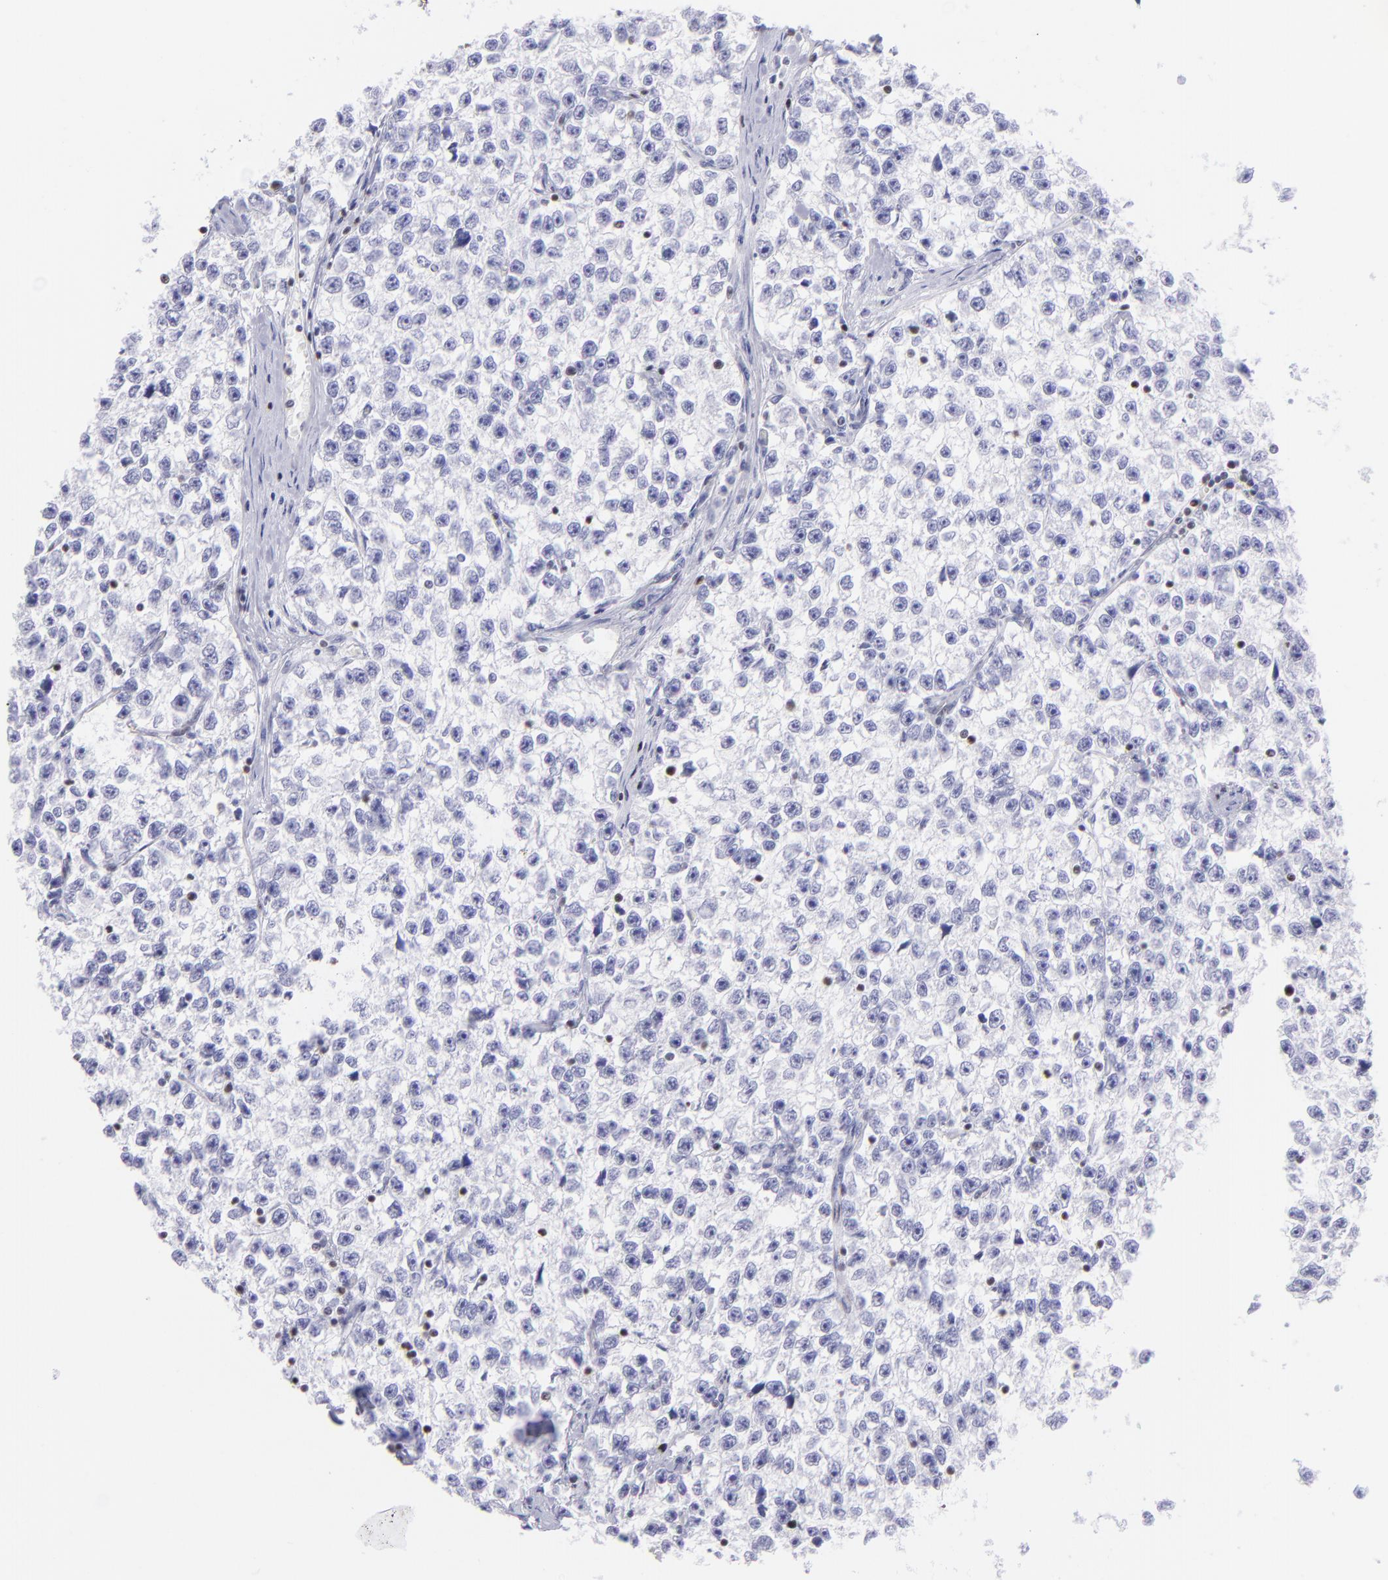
{"staining": {"intensity": "negative", "quantity": "none", "location": "none"}, "tissue": "testis cancer", "cell_type": "Tumor cells", "image_type": "cancer", "snomed": [{"axis": "morphology", "description": "Seminoma, NOS"}, {"axis": "morphology", "description": "Carcinoma, Embryonal, NOS"}, {"axis": "topography", "description": "Testis"}], "caption": "The immunohistochemistry (IHC) micrograph has no significant positivity in tumor cells of seminoma (testis) tissue.", "gene": "ETS1", "patient": {"sex": "male", "age": 30}}